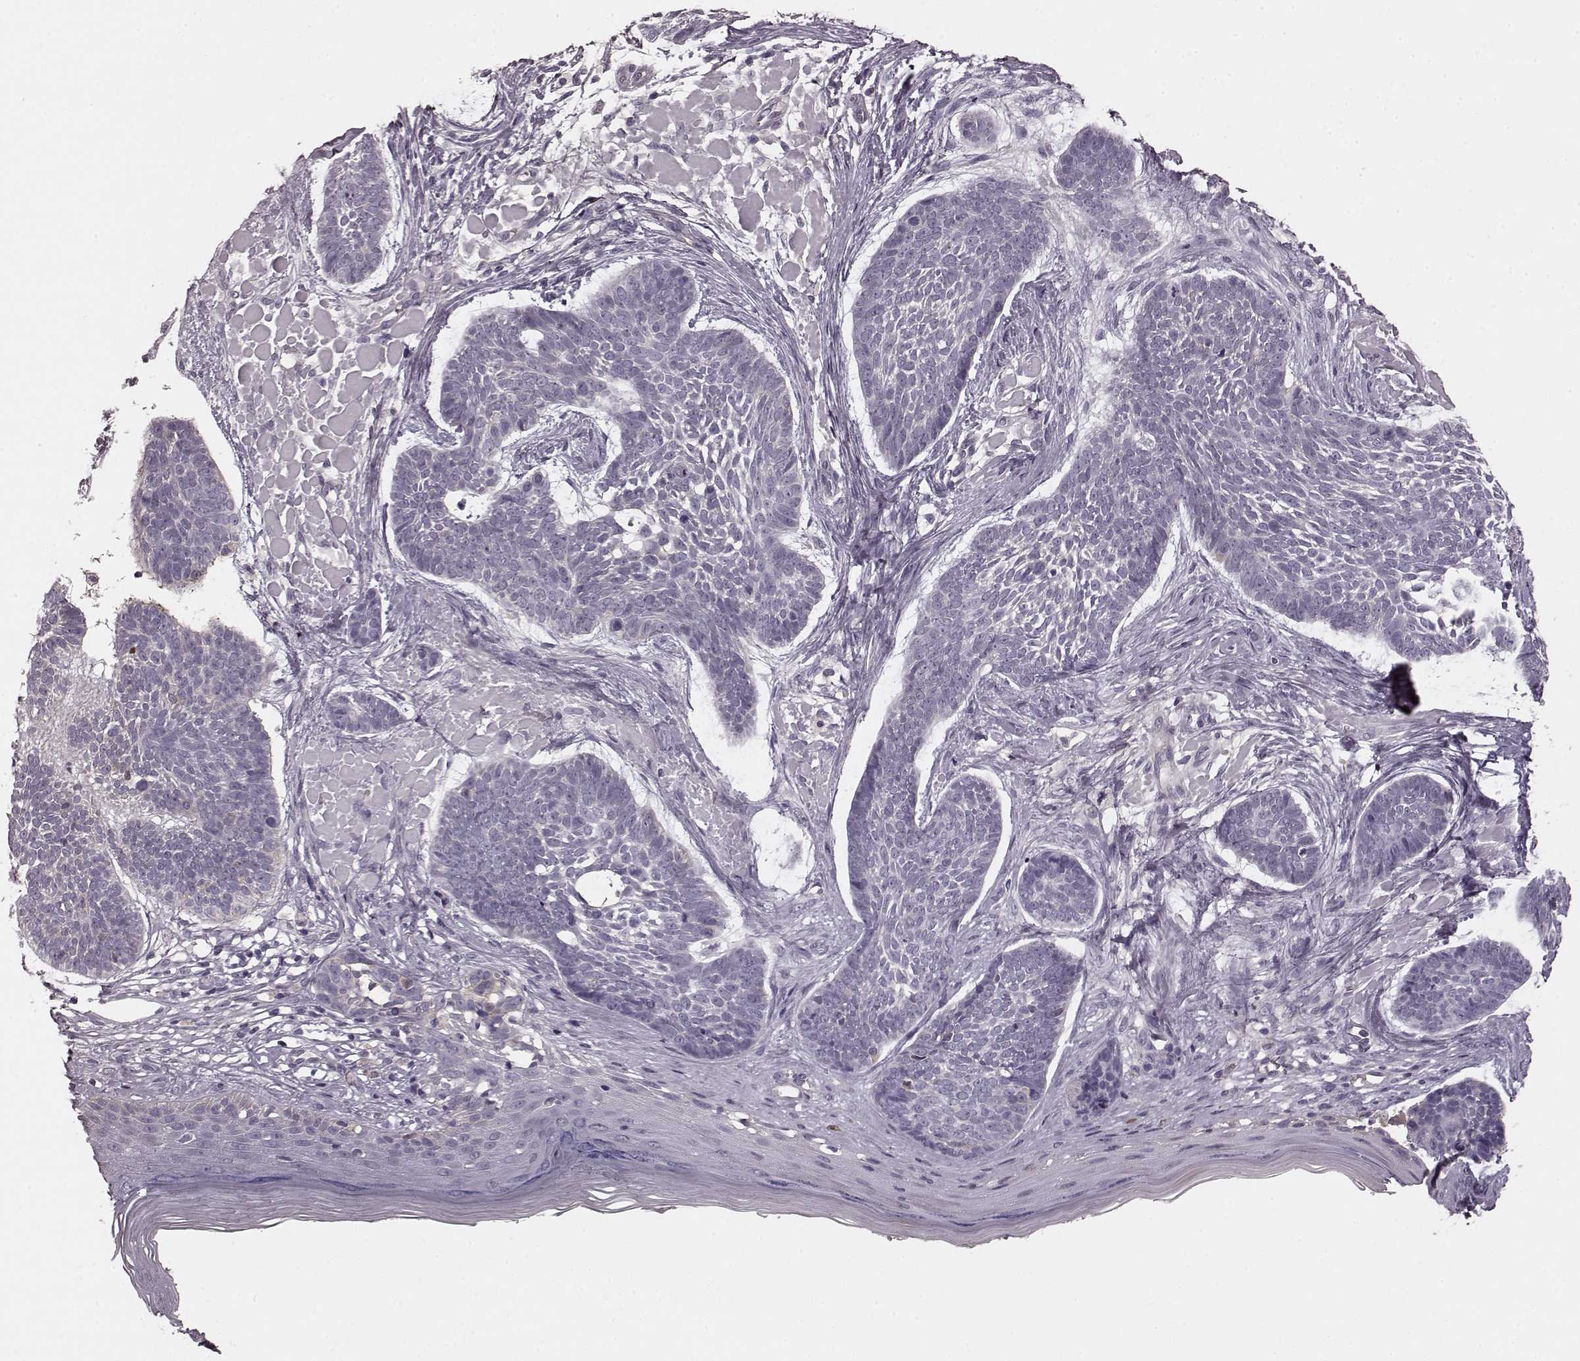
{"staining": {"intensity": "negative", "quantity": "none", "location": "none"}, "tissue": "skin cancer", "cell_type": "Tumor cells", "image_type": "cancer", "snomed": [{"axis": "morphology", "description": "Basal cell carcinoma"}, {"axis": "topography", "description": "Skin"}], "caption": "Photomicrograph shows no protein staining in tumor cells of skin basal cell carcinoma tissue. Nuclei are stained in blue.", "gene": "PRKCE", "patient": {"sex": "male", "age": 85}}